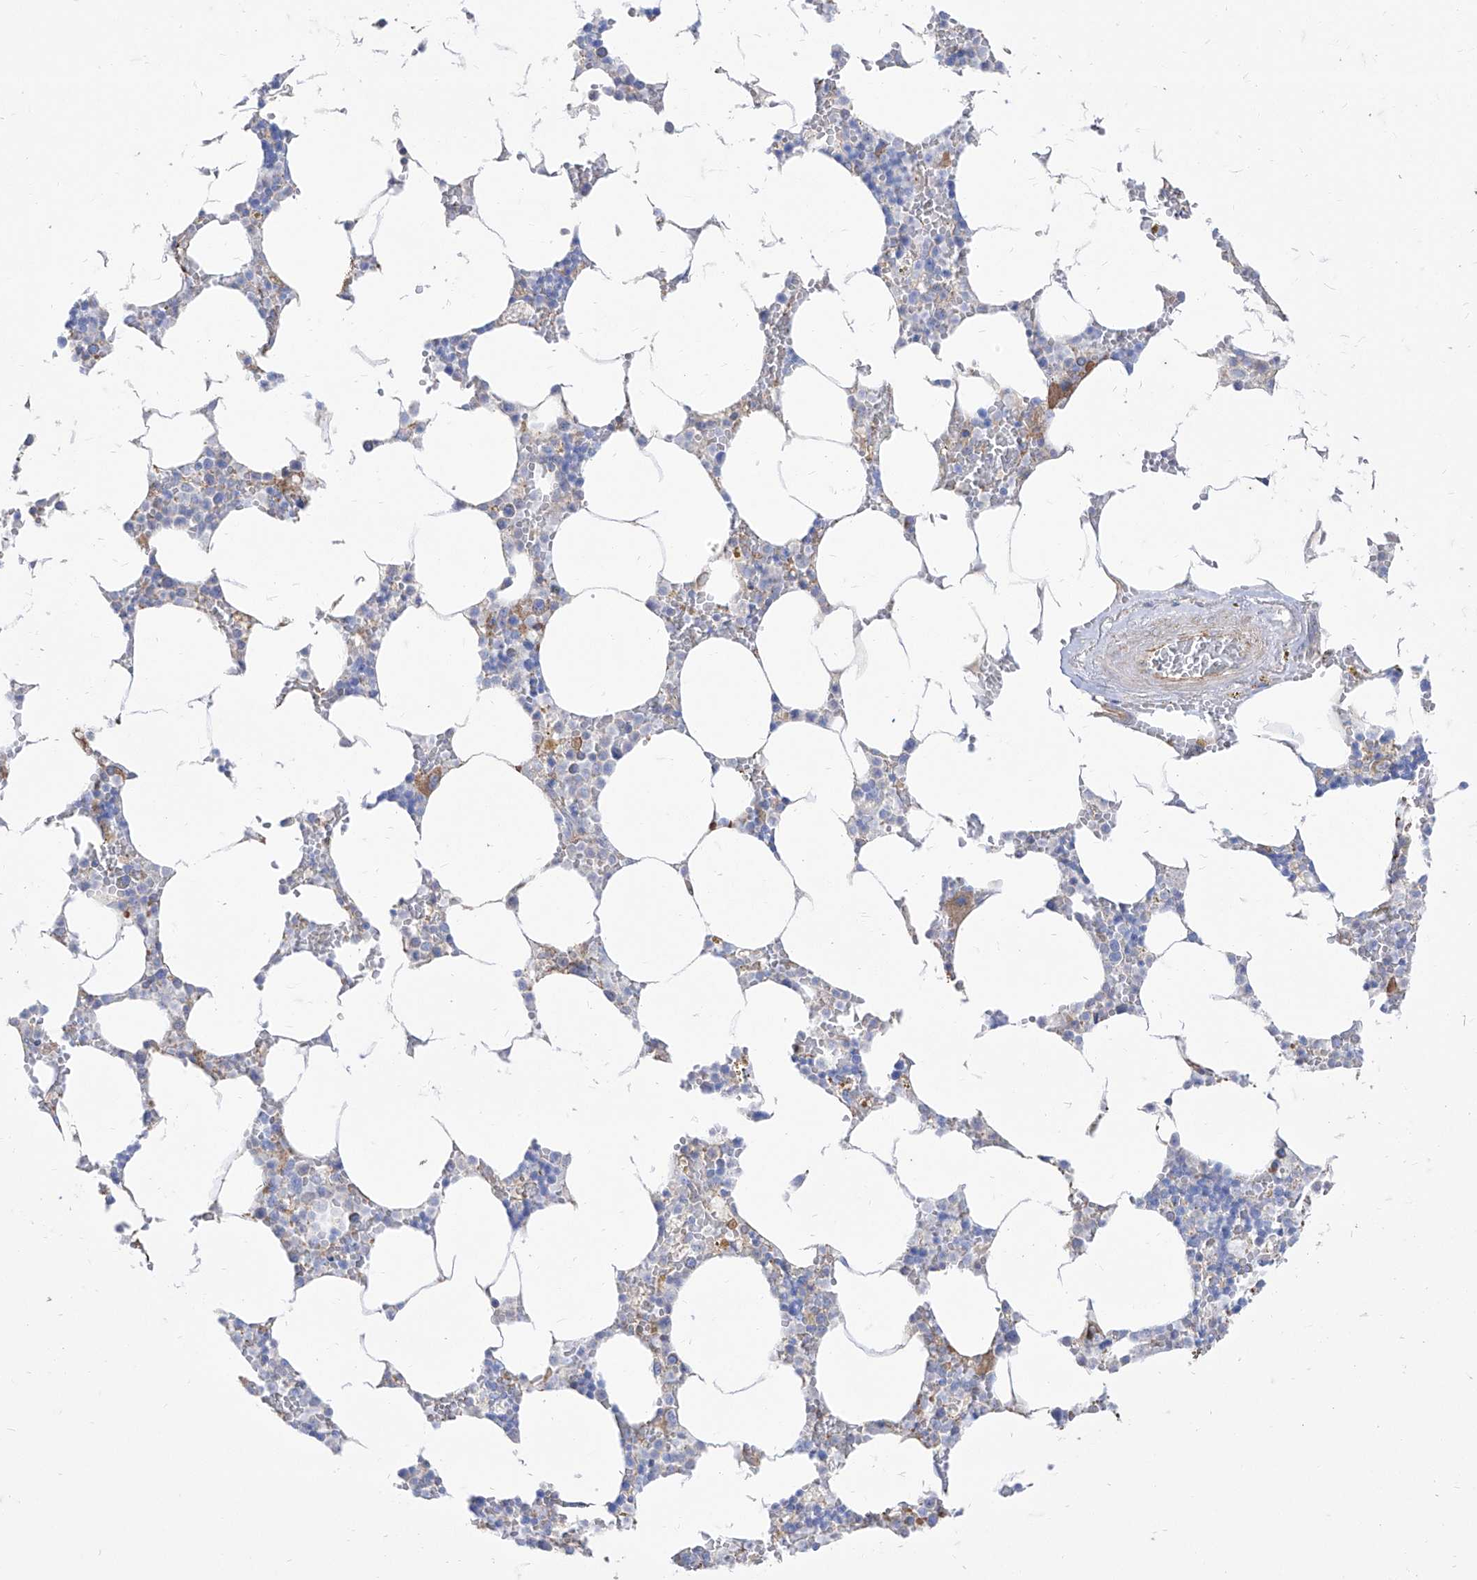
{"staining": {"intensity": "moderate", "quantity": "<25%", "location": "cytoplasmic/membranous"}, "tissue": "bone marrow", "cell_type": "Hematopoietic cells", "image_type": "normal", "snomed": [{"axis": "morphology", "description": "Normal tissue, NOS"}, {"axis": "topography", "description": "Bone marrow"}], "caption": "A brown stain highlights moderate cytoplasmic/membranous positivity of a protein in hematopoietic cells of normal bone marrow. The staining was performed using DAB to visualize the protein expression in brown, while the nuclei were stained in blue with hematoxylin (Magnification: 20x).", "gene": "C1orf74", "patient": {"sex": "male", "age": 70}}